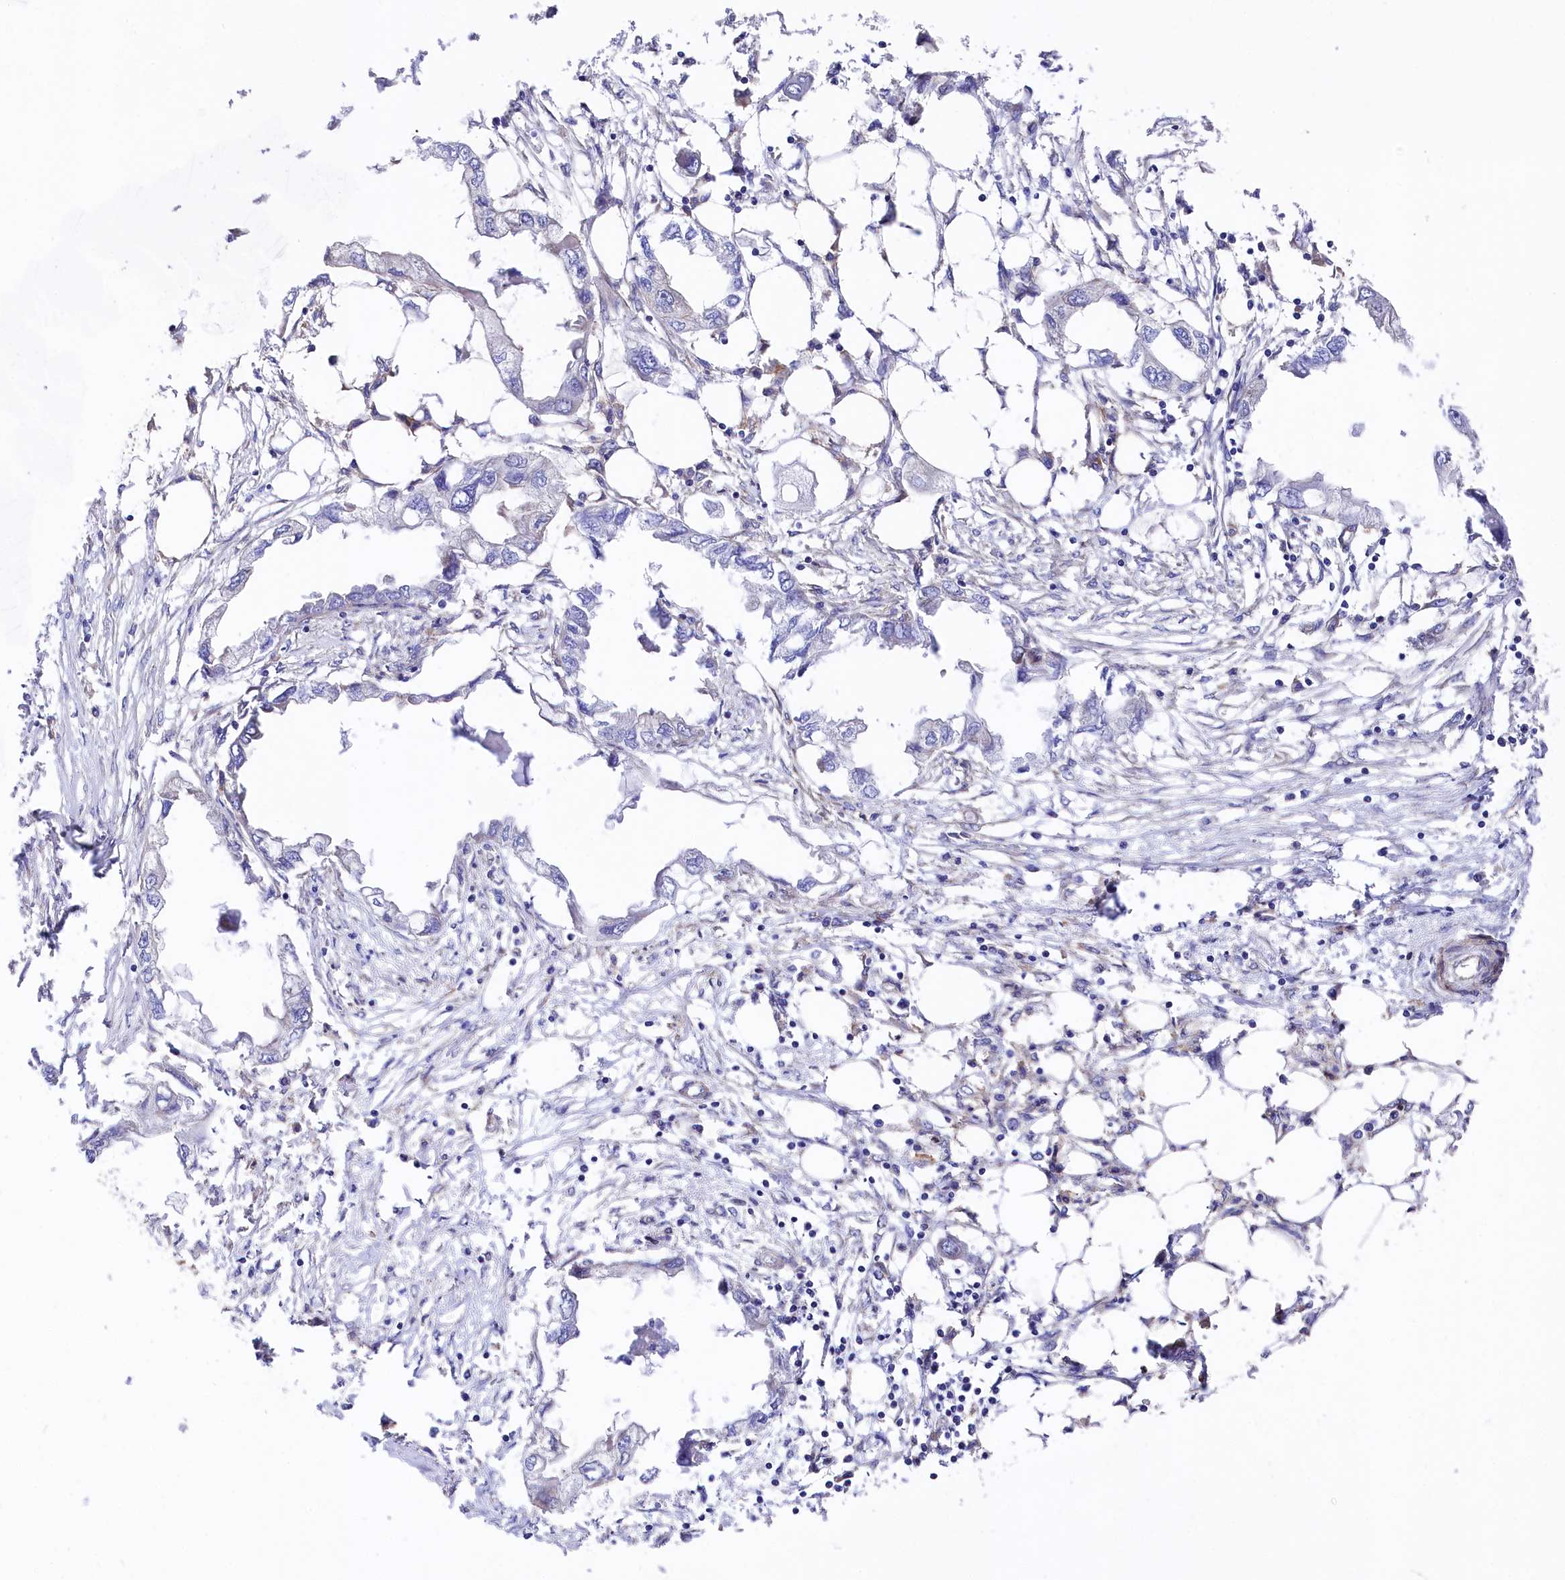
{"staining": {"intensity": "negative", "quantity": "none", "location": "none"}, "tissue": "endometrial cancer", "cell_type": "Tumor cells", "image_type": "cancer", "snomed": [{"axis": "morphology", "description": "Adenocarcinoma, NOS"}, {"axis": "morphology", "description": "Adenocarcinoma, metastatic, NOS"}, {"axis": "topography", "description": "Adipose tissue"}, {"axis": "topography", "description": "Endometrium"}], "caption": "DAB (3,3'-diaminobenzidine) immunohistochemical staining of endometrial cancer (metastatic adenocarcinoma) reveals no significant staining in tumor cells. (DAB immunohistochemistry (IHC), high magnification).", "gene": "TNKS1BP1", "patient": {"sex": "female", "age": 67}}